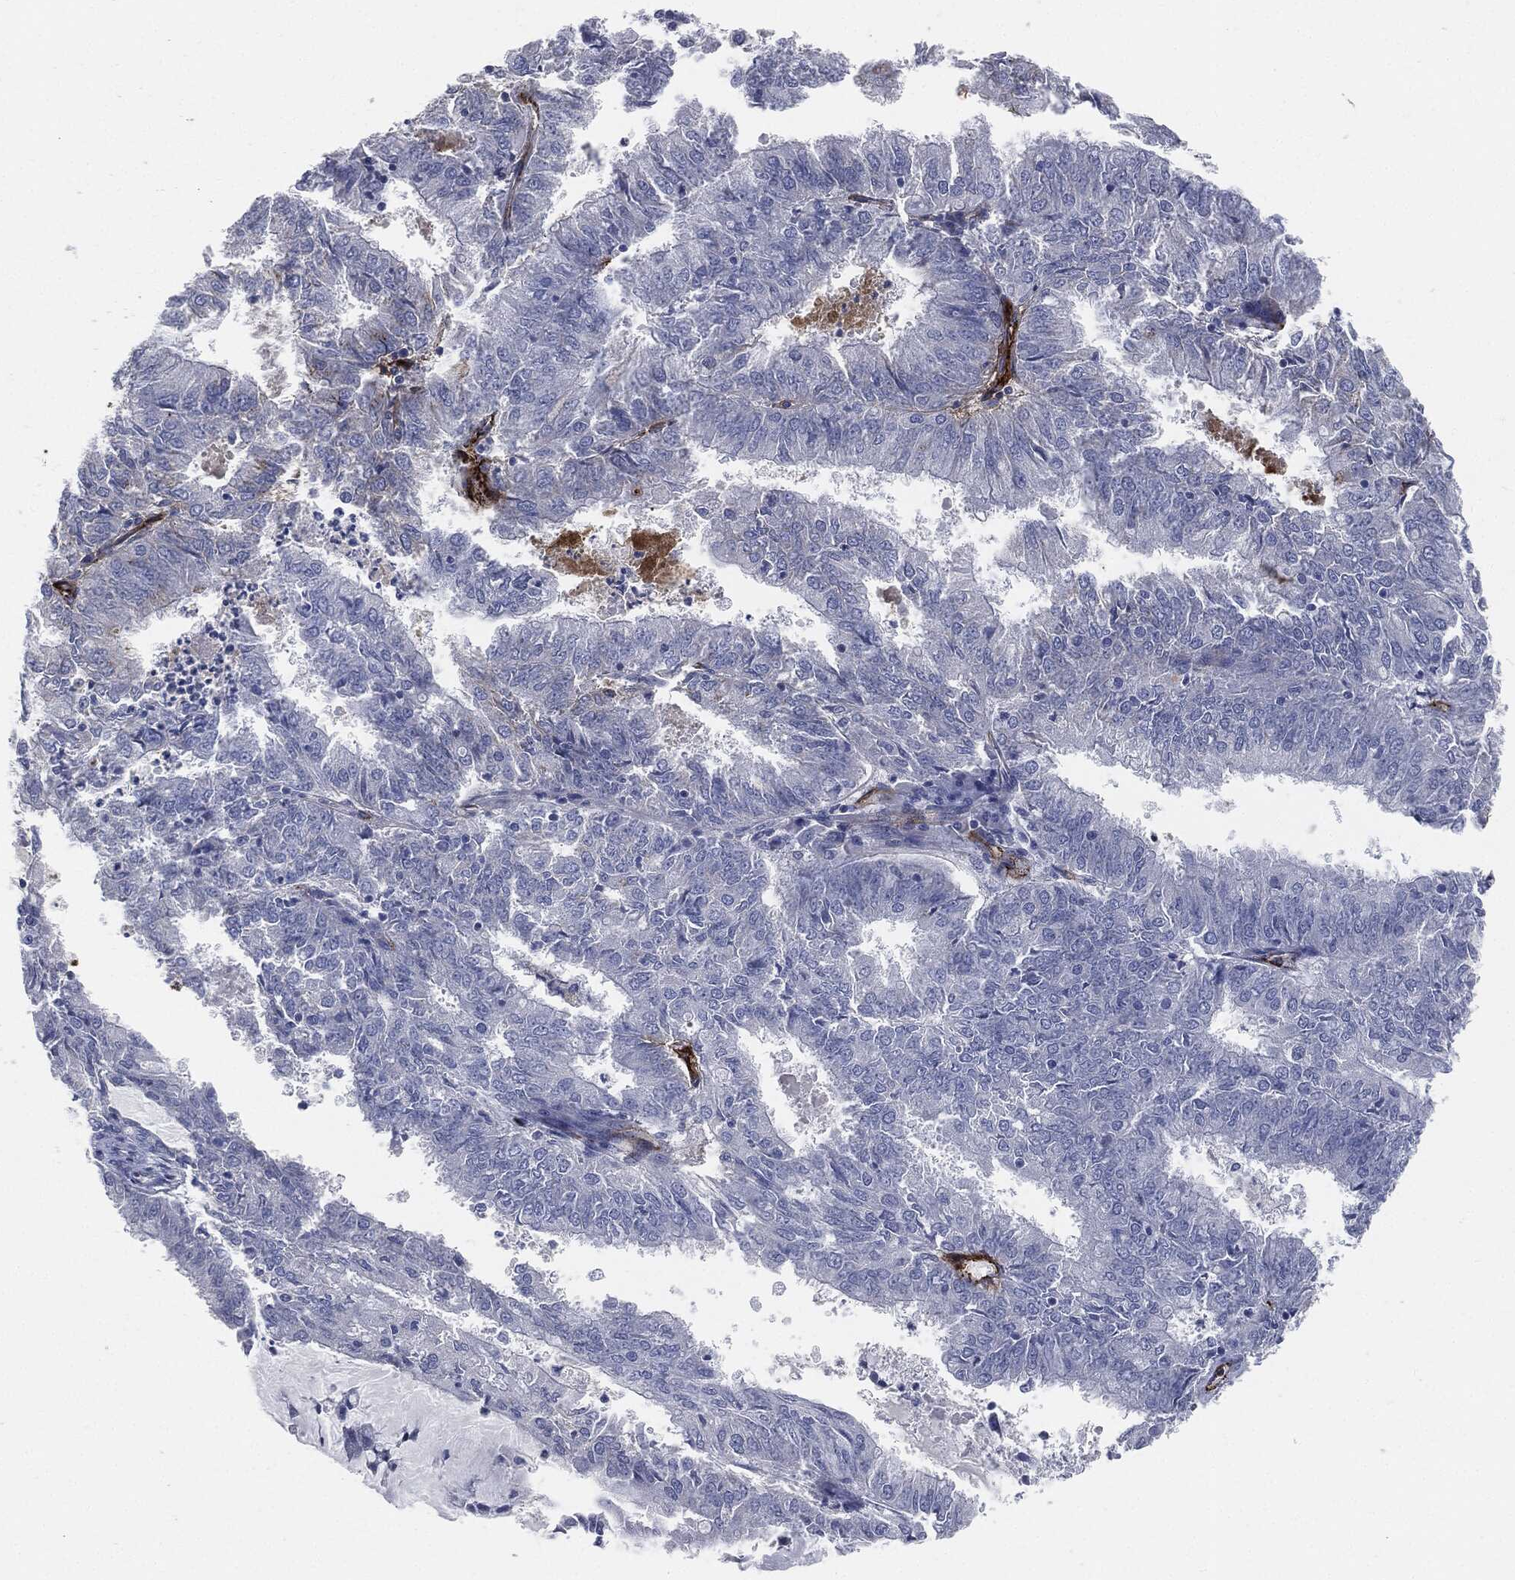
{"staining": {"intensity": "negative", "quantity": "none", "location": "none"}, "tissue": "endometrial cancer", "cell_type": "Tumor cells", "image_type": "cancer", "snomed": [{"axis": "morphology", "description": "Adenocarcinoma, NOS"}, {"axis": "topography", "description": "Endometrium"}], "caption": "Photomicrograph shows no significant protein staining in tumor cells of endometrial adenocarcinoma.", "gene": "APOB", "patient": {"sex": "female", "age": 57}}